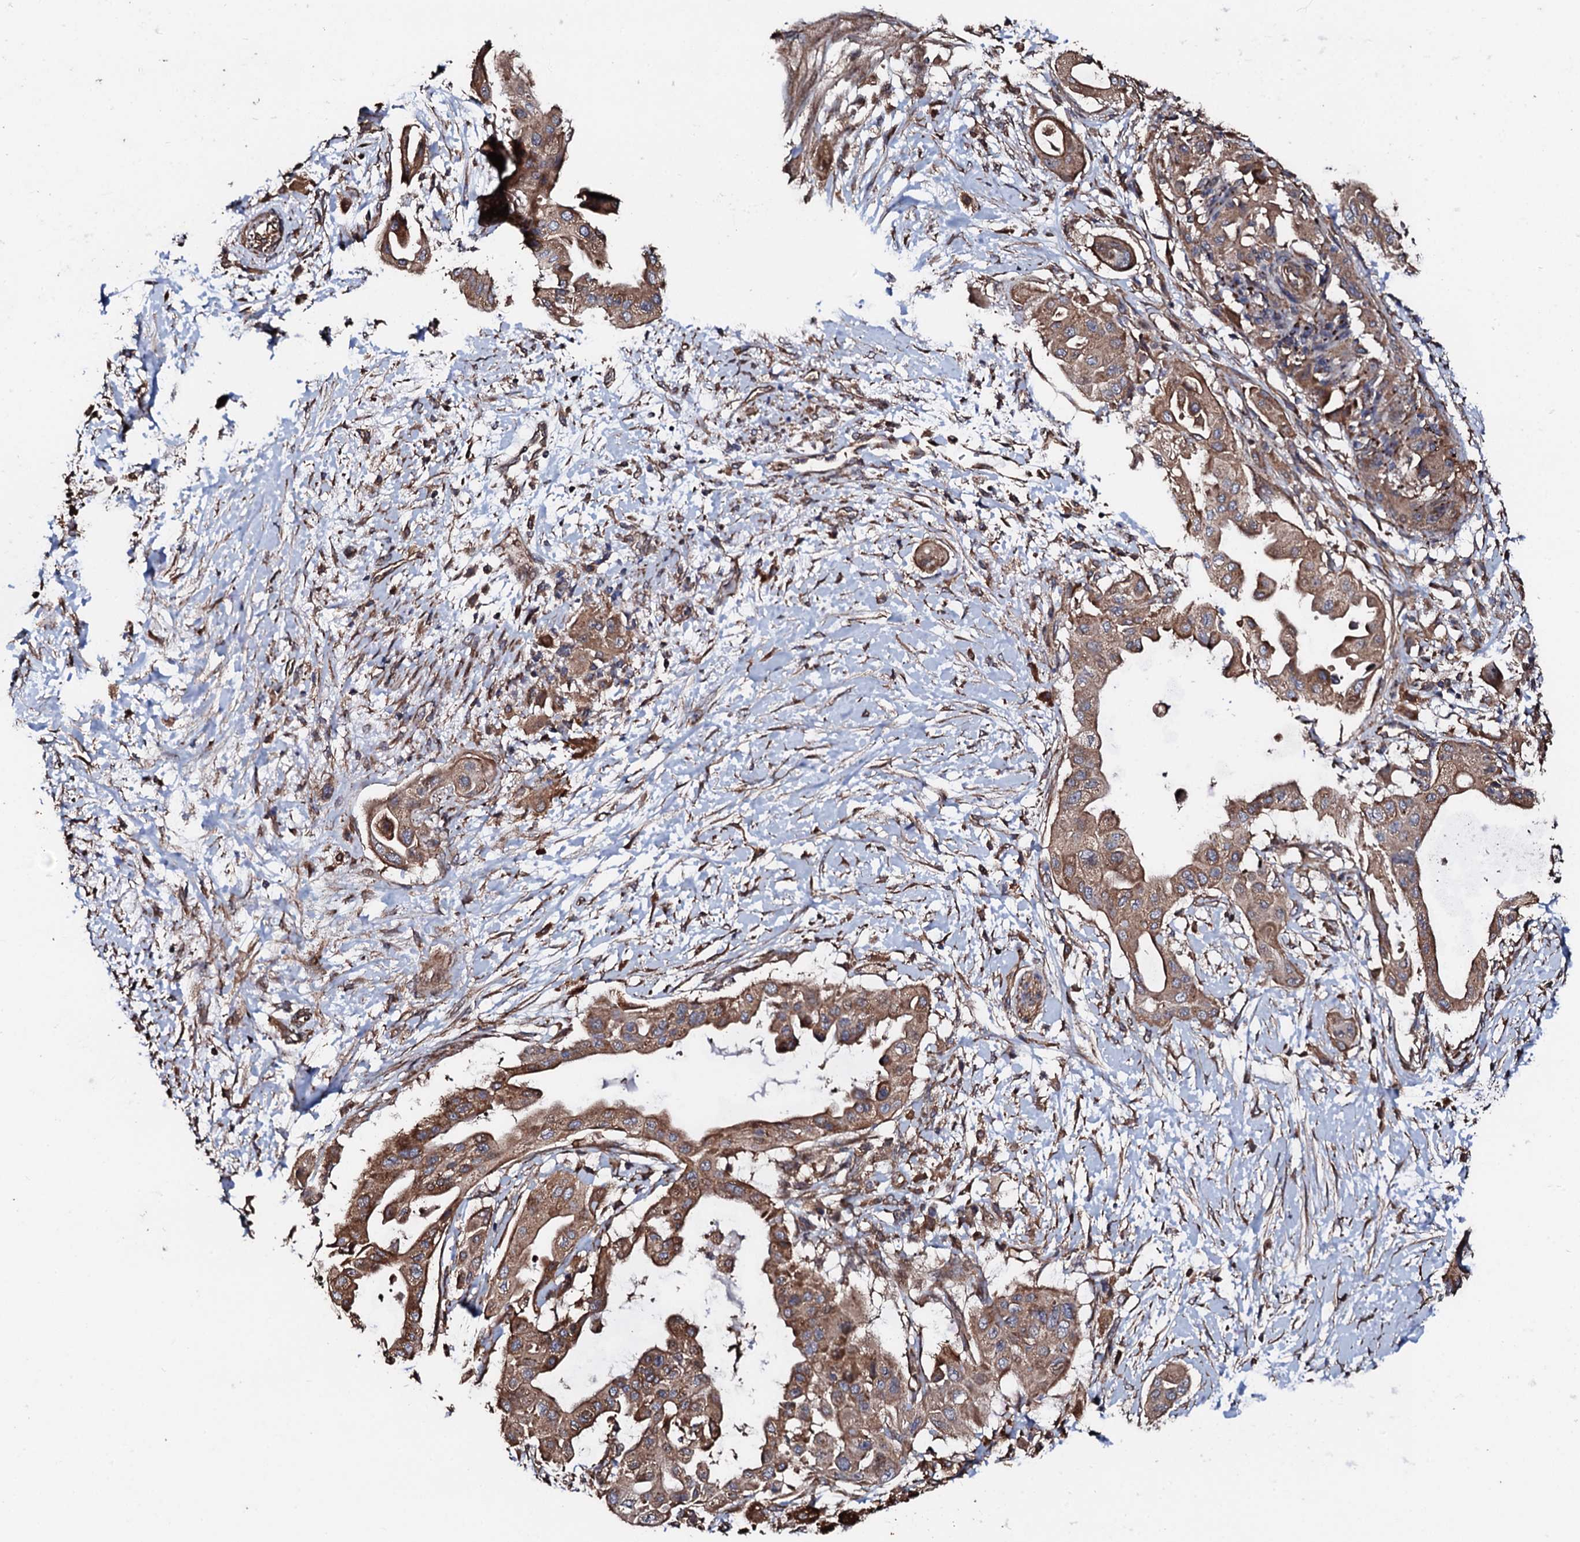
{"staining": {"intensity": "moderate", "quantity": ">75%", "location": "cytoplasmic/membranous"}, "tissue": "pancreatic cancer", "cell_type": "Tumor cells", "image_type": "cancer", "snomed": [{"axis": "morphology", "description": "Adenocarcinoma, NOS"}, {"axis": "topography", "description": "Pancreas"}], "caption": "Protein staining of pancreatic cancer tissue shows moderate cytoplasmic/membranous expression in about >75% of tumor cells.", "gene": "CKAP5", "patient": {"sex": "male", "age": 68}}